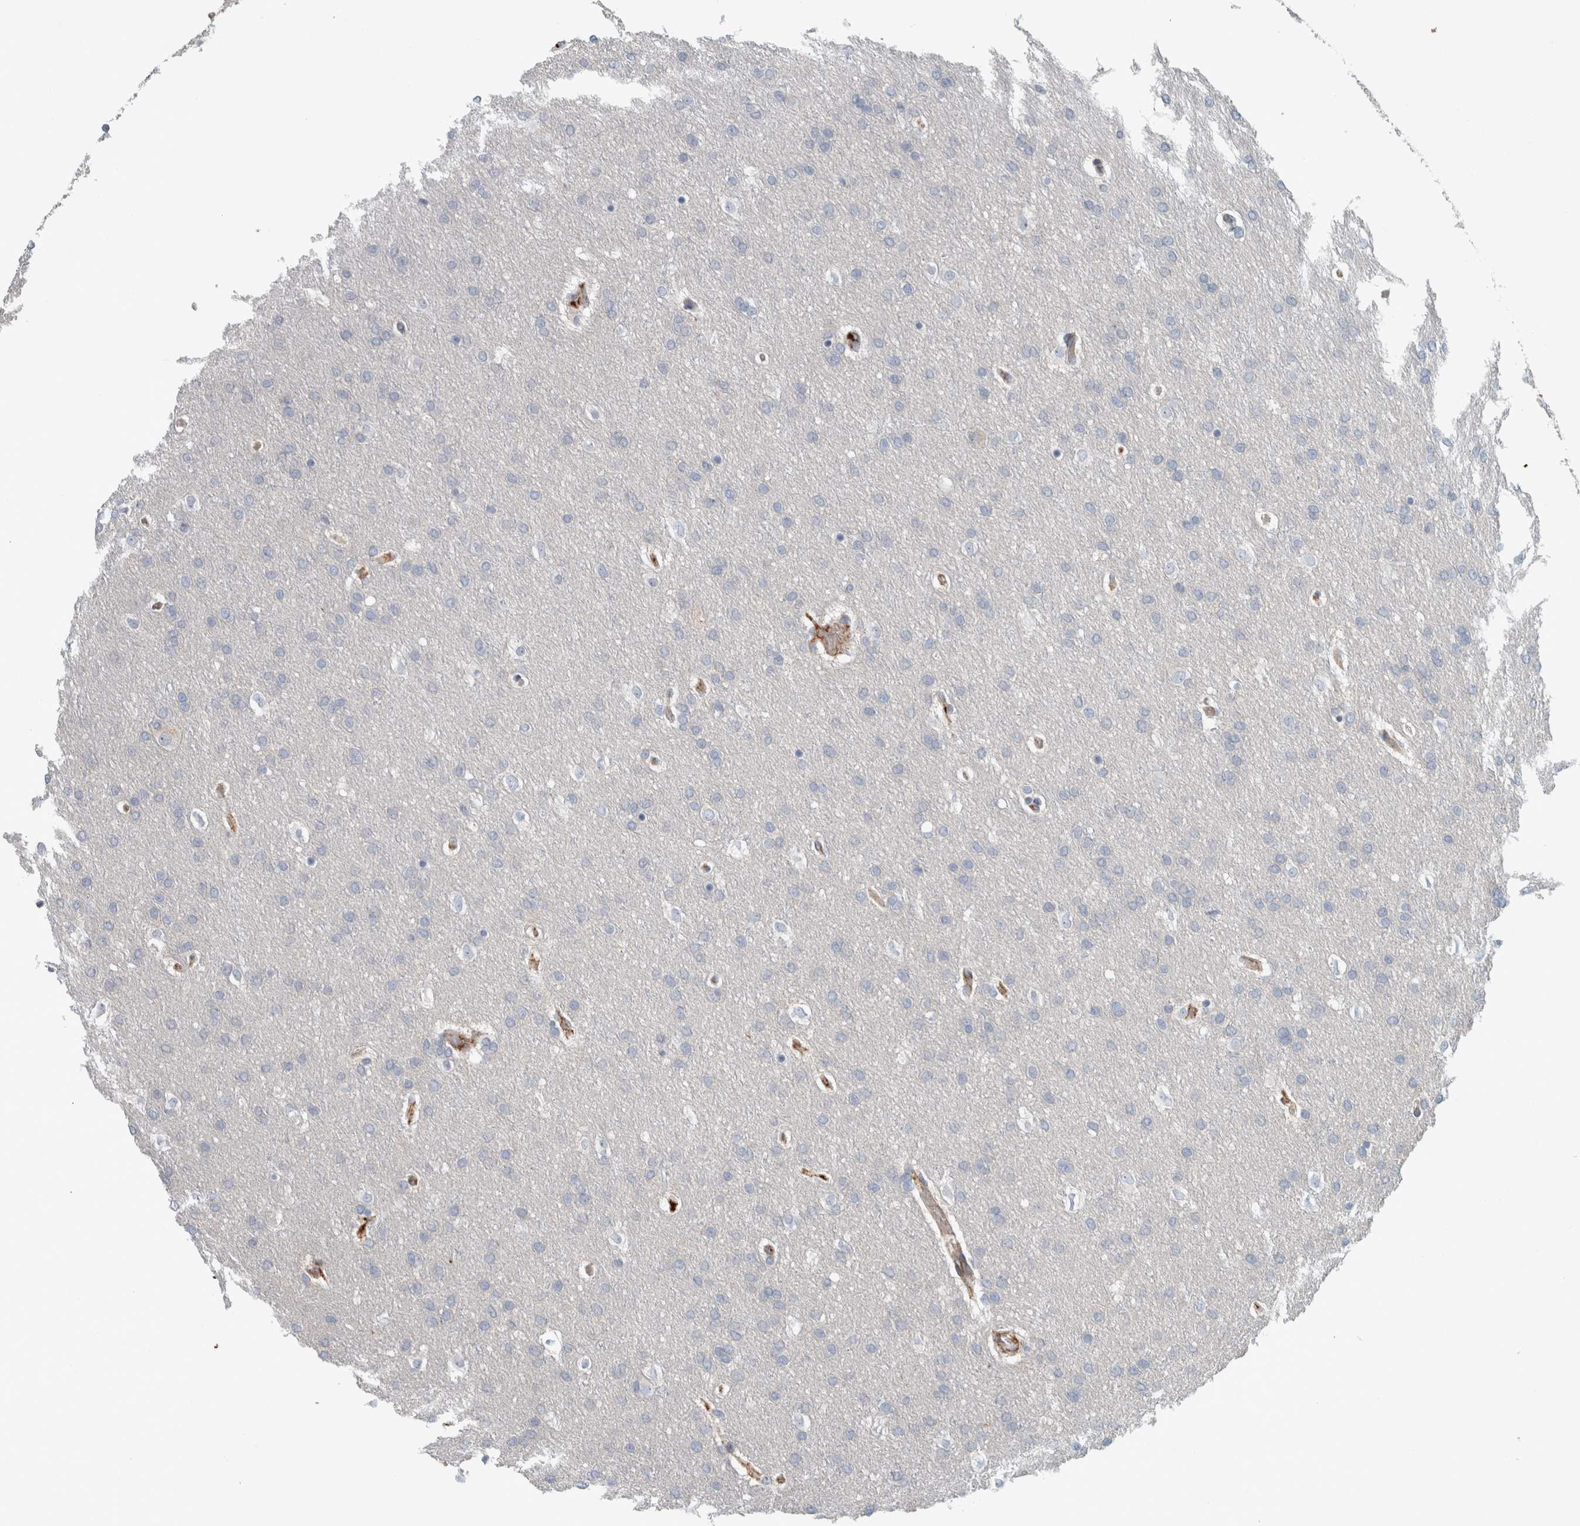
{"staining": {"intensity": "negative", "quantity": "none", "location": "none"}, "tissue": "glioma", "cell_type": "Tumor cells", "image_type": "cancer", "snomed": [{"axis": "morphology", "description": "Glioma, malignant, Low grade"}, {"axis": "topography", "description": "Brain"}], "caption": "Protein analysis of malignant glioma (low-grade) exhibits no significant expression in tumor cells.", "gene": "FN1", "patient": {"sex": "female", "age": 37}}